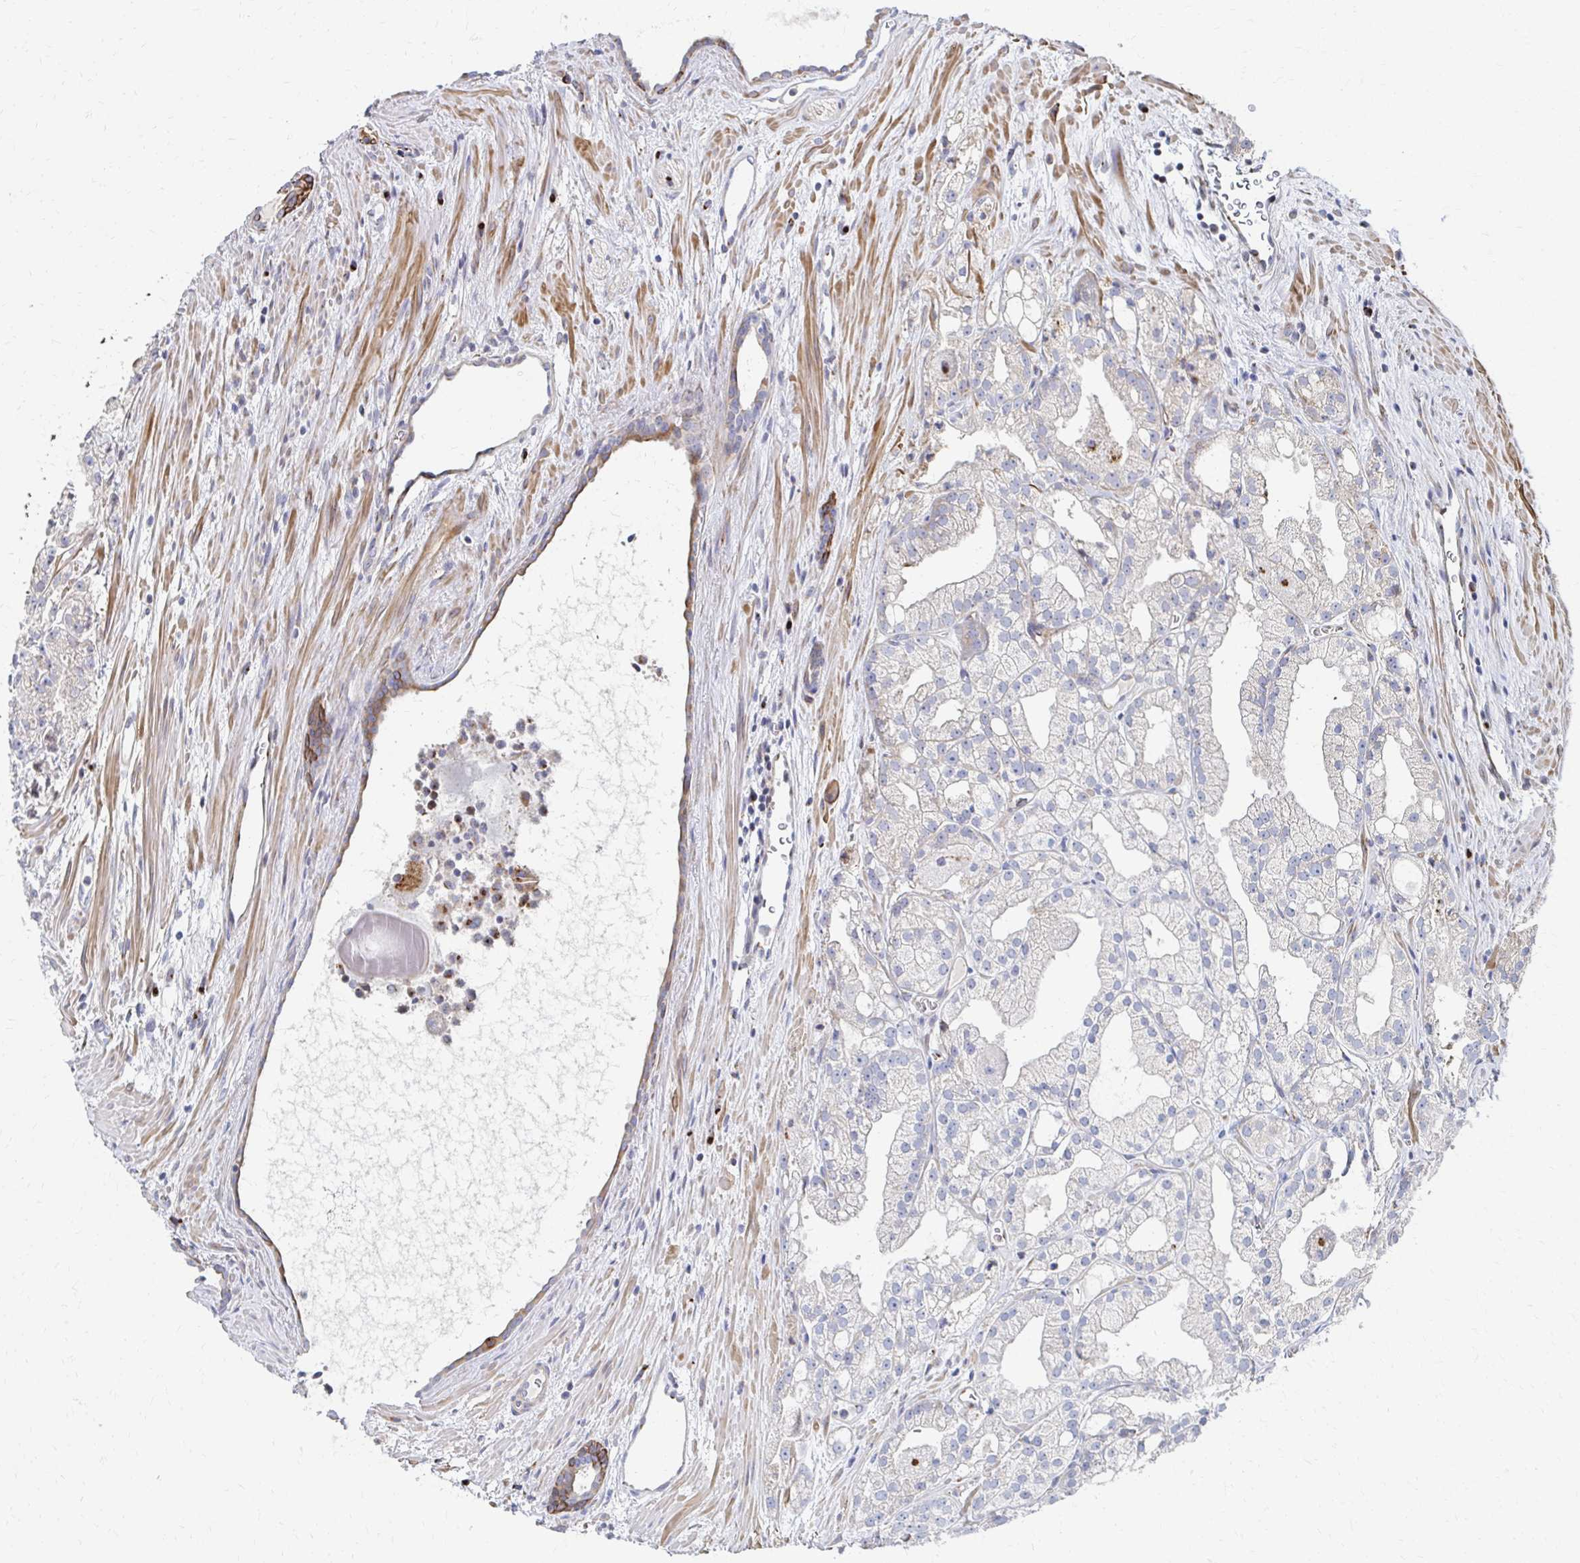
{"staining": {"intensity": "negative", "quantity": "none", "location": "none"}, "tissue": "prostate cancer", "cell_type": "Tumor cells", "image_type": "cancer", "snomed": [{"axis": "morphology", "description": "Adenocarcinoma, High grade"}, {"axis": "topography", "description": "Prostate"}], "caption": "Tumor cells show no significant protein expression in adenocarcinoma (high-grade) (prostate).", "gene": "MAN1A1", "patient": {"sex": "male", "age": 68}}